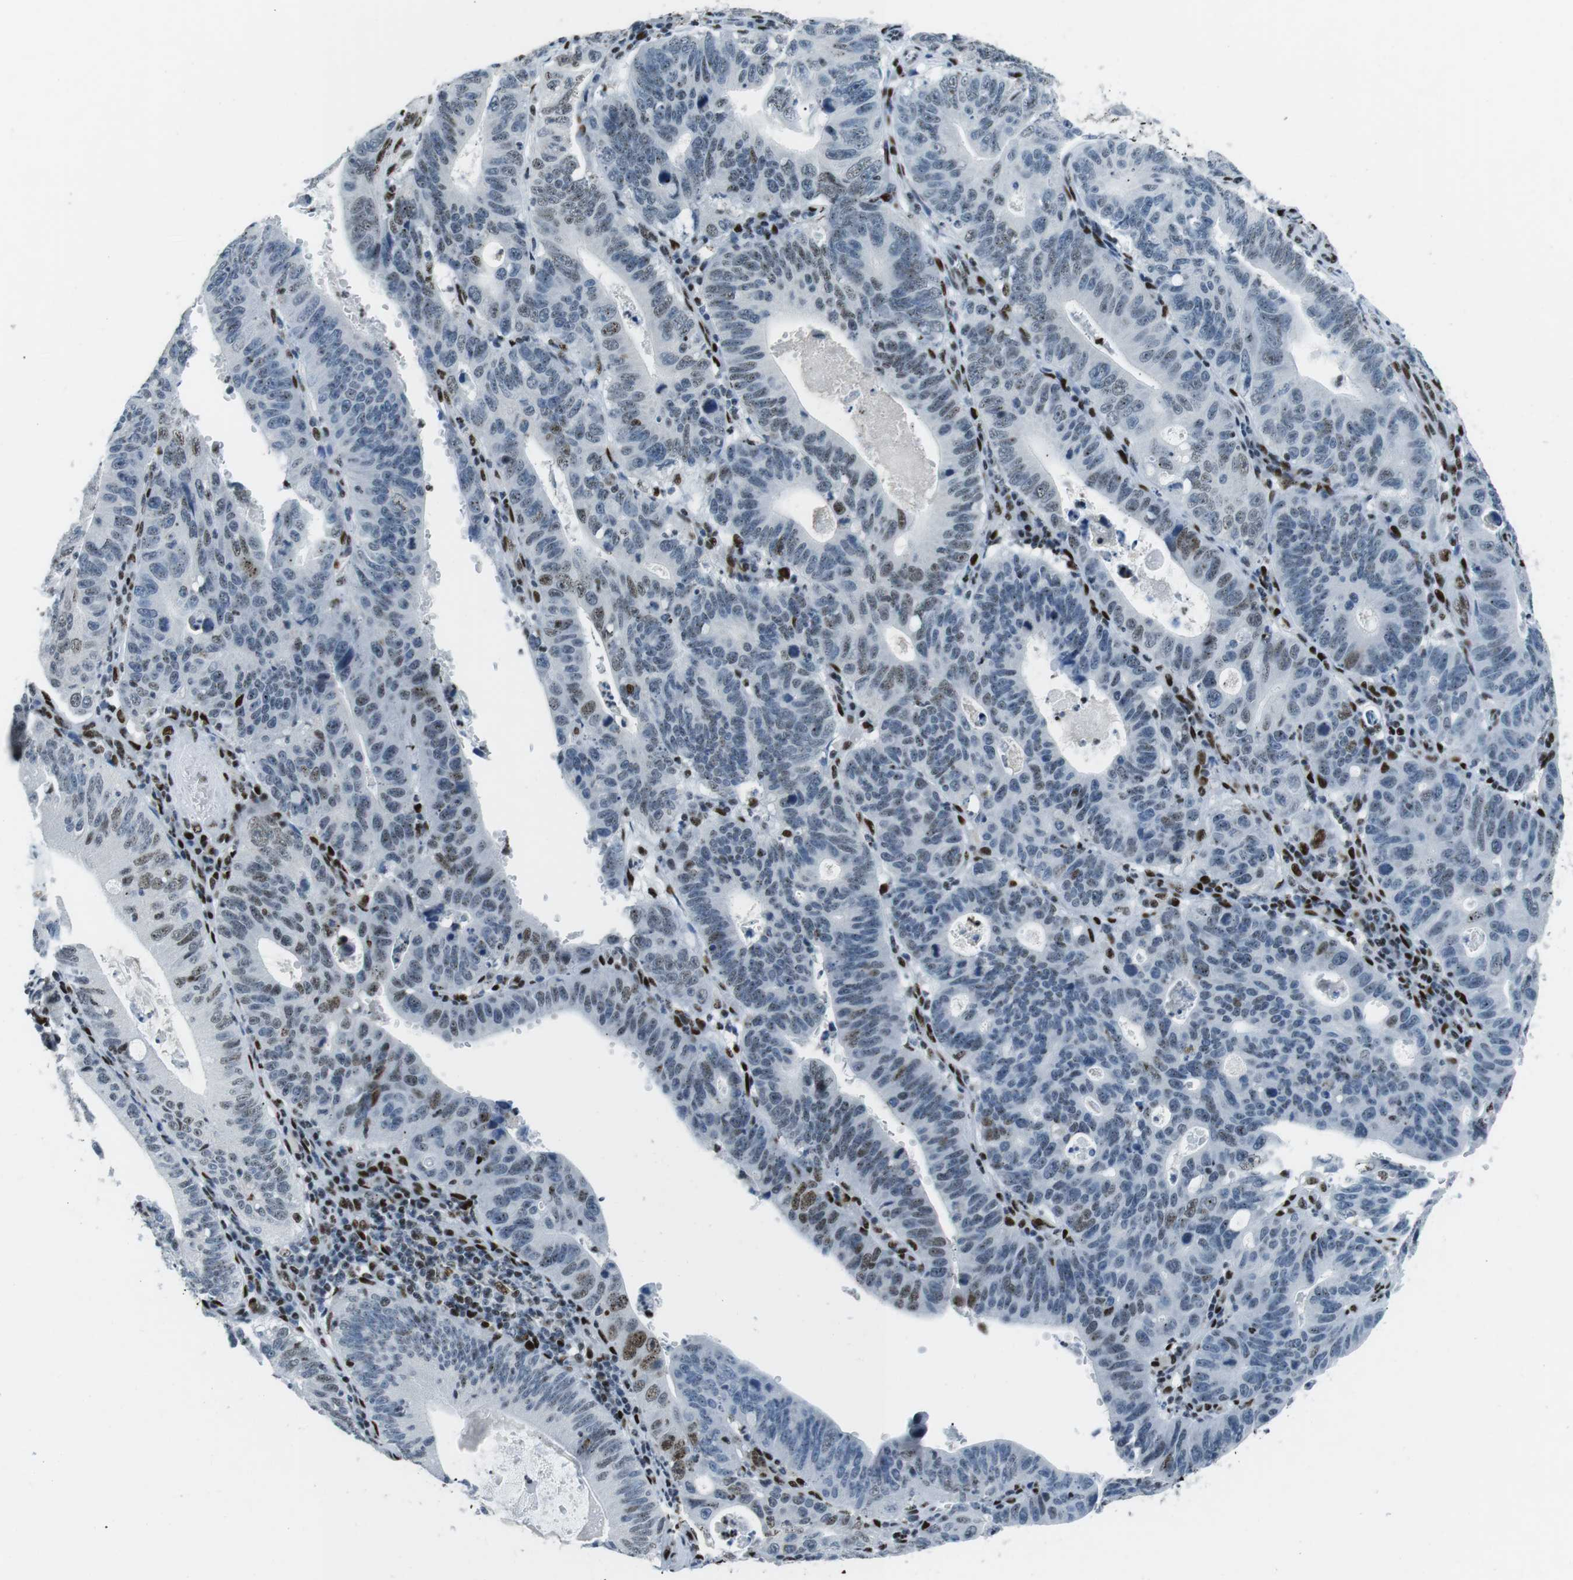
{"staining": {"intensity": "moderate", "quantity": "<25%", "location": "nuclear"}, "tissue": "stomach cancer", "cell_type": "Tumor cells", "image_type": "cancer", "snomed": [{"axis": "morphology", "description": "Adenocarcinoma, NOS"}, {"axis": "topography", "description": "Stomach"}], "caption": "The immunohistochemical stain shows moderate nuclear staining in tumor cells of stomach cancer tissue.", "gene": "PML", "patient": {"sex": "male", "age": 59}}